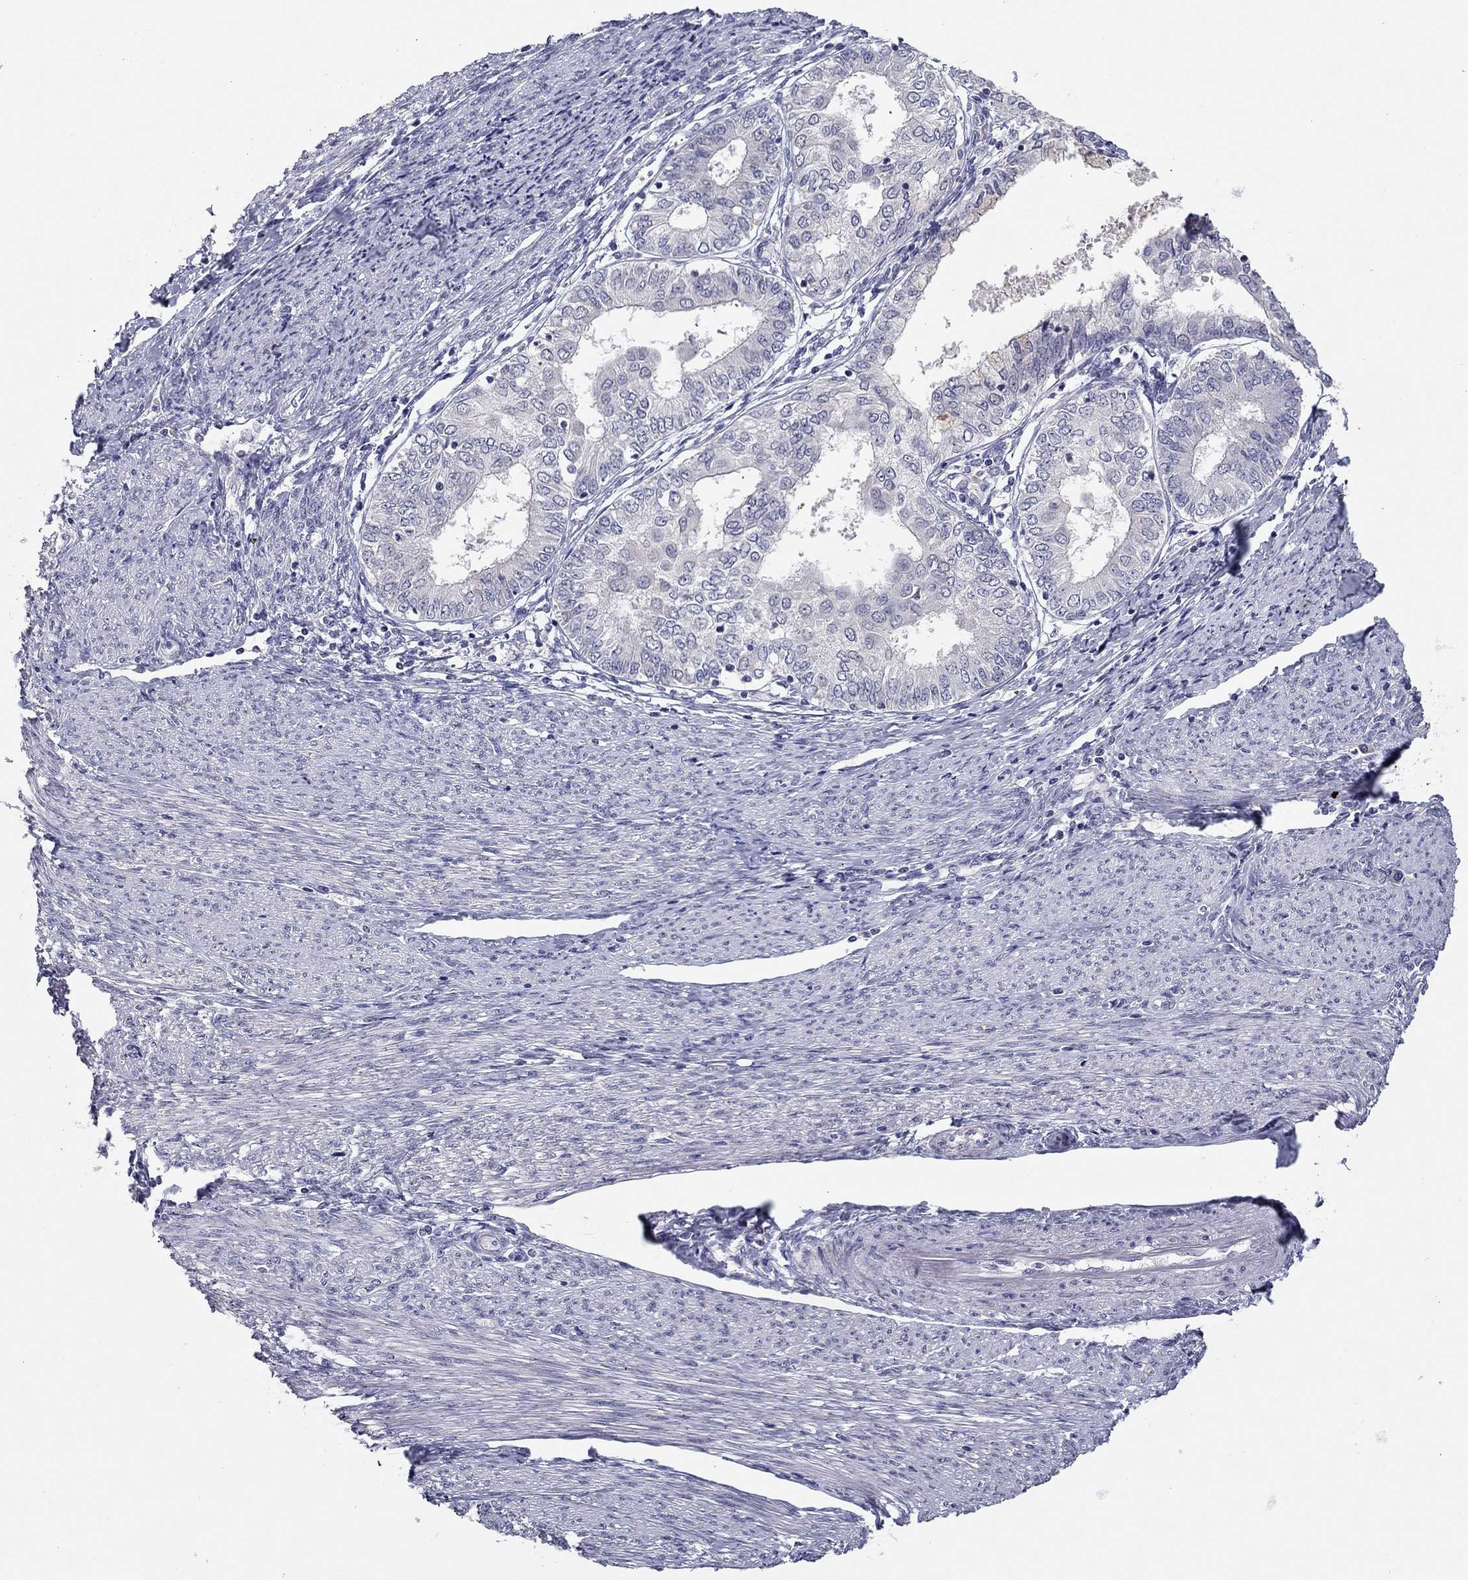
{"staining": {"intensity": "negative", "quantity": "none", "location": "none"}, "tissue": "endometrial cancer", "cell_type": "Tumor cells", "image_type": "cancer", "snomed": [{"axis": "morphology", "description": "Adenocarcinoma, NOS"}, {"axis": "topography", "description": "Endometrium"}], "caption": "Tumor cells are negative for protein expression in human endometrial adenocarcinoma.", "gene": "SCARB1", "patient": {"sex": "female", "age": 68}}